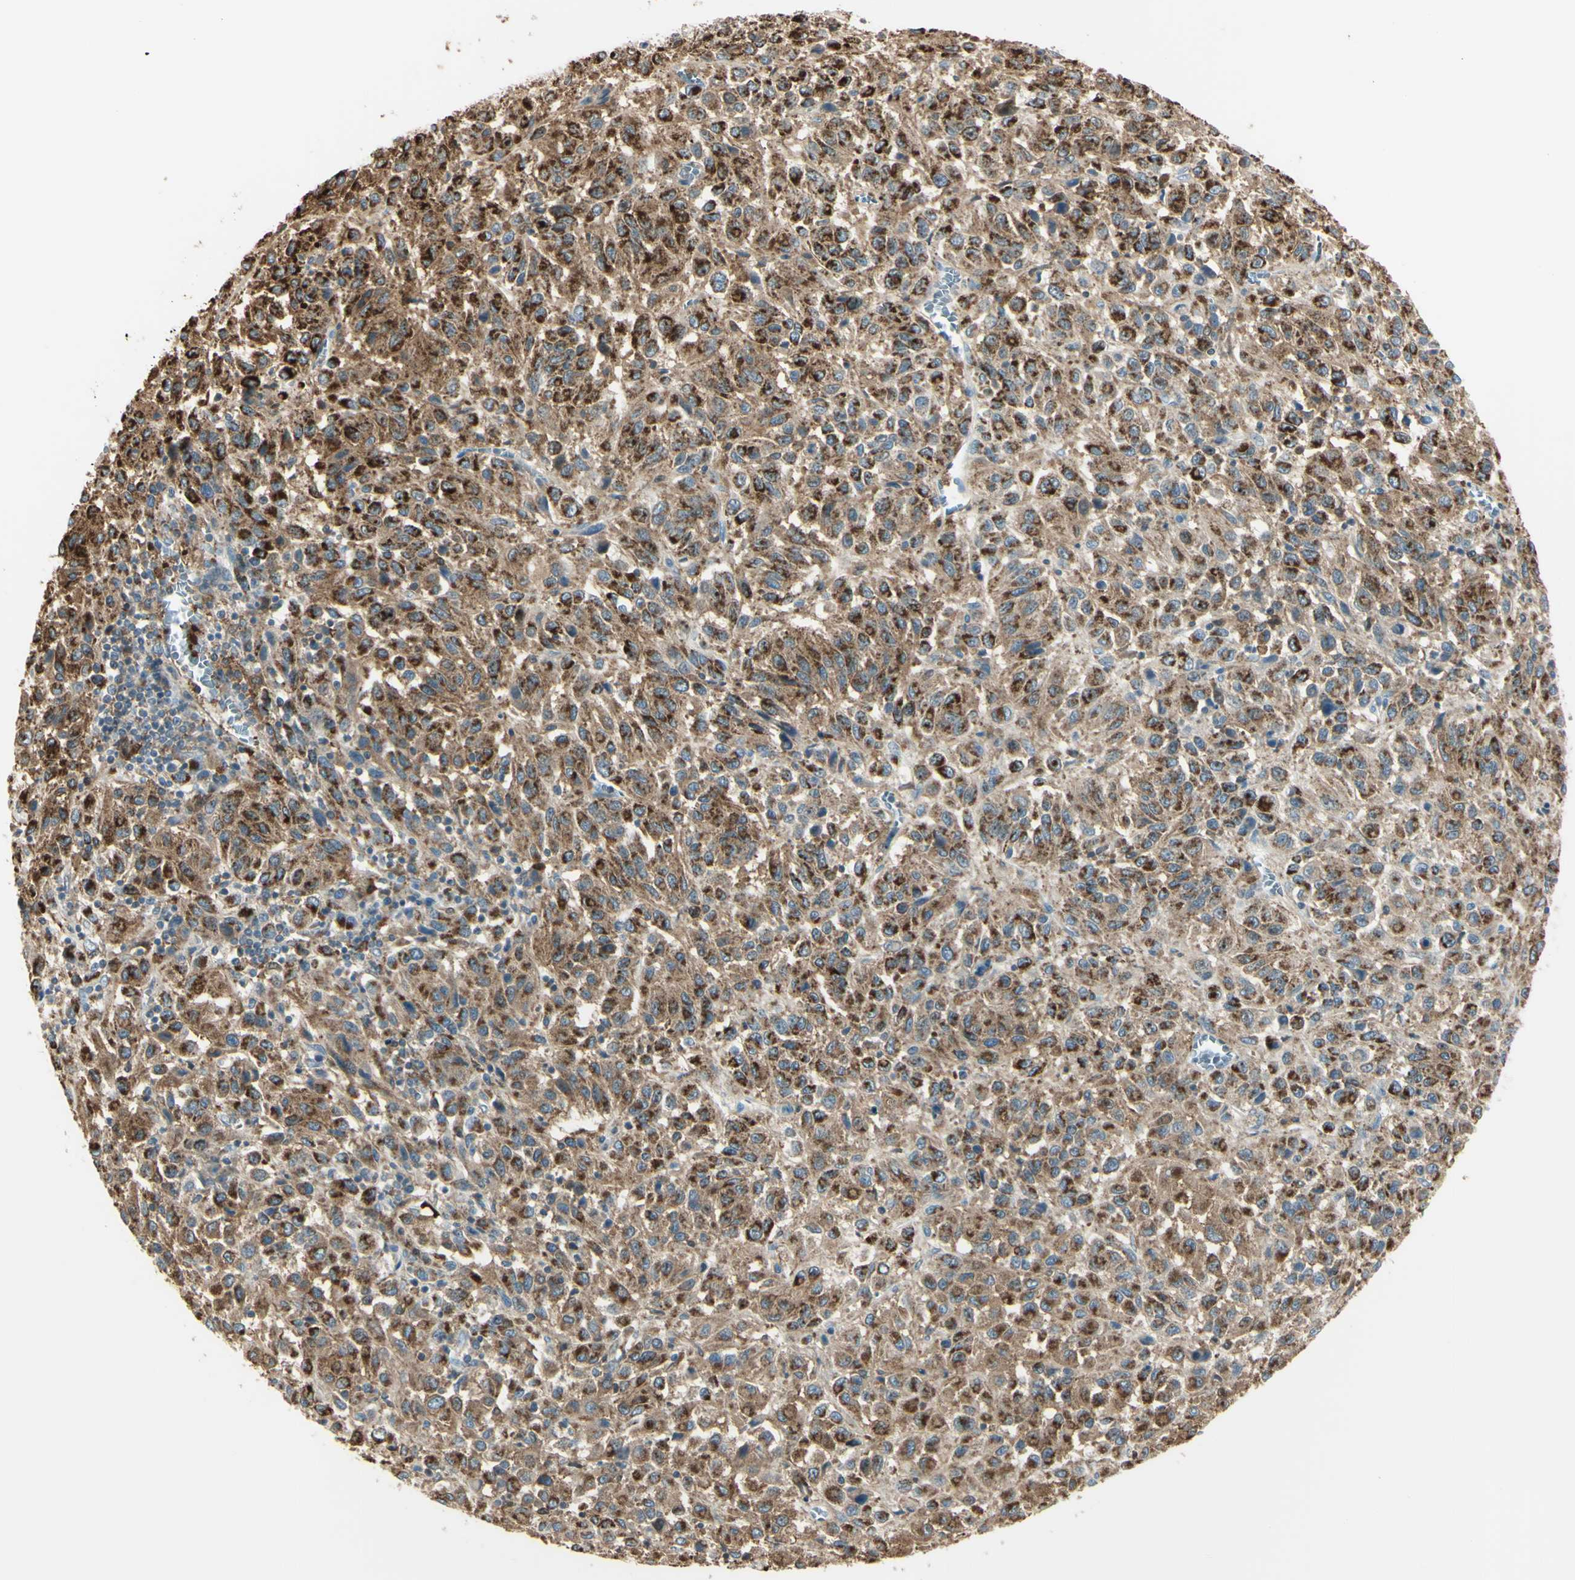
{"staining": {"intensity": "strong", "quantity": ">75%", "location": "cytoplasmic/membranous"}, "tissue": "melanoma", "cell_type": "Tumor cells", "image_type": "cancer", "snomed": [{"axis": "morphology", "description": "Malignant melanoma, Metastatic site"}, {"axis": "topography", "description": "Lung"}], "caption": "The immunohistochemical stain shows strong cytoplasmic/membranous expression in tumor cells of malignant melanoma (metastatic site) tissue.", "gene": "CYRIB", "patient": {"sex": "male", "age": 64}}